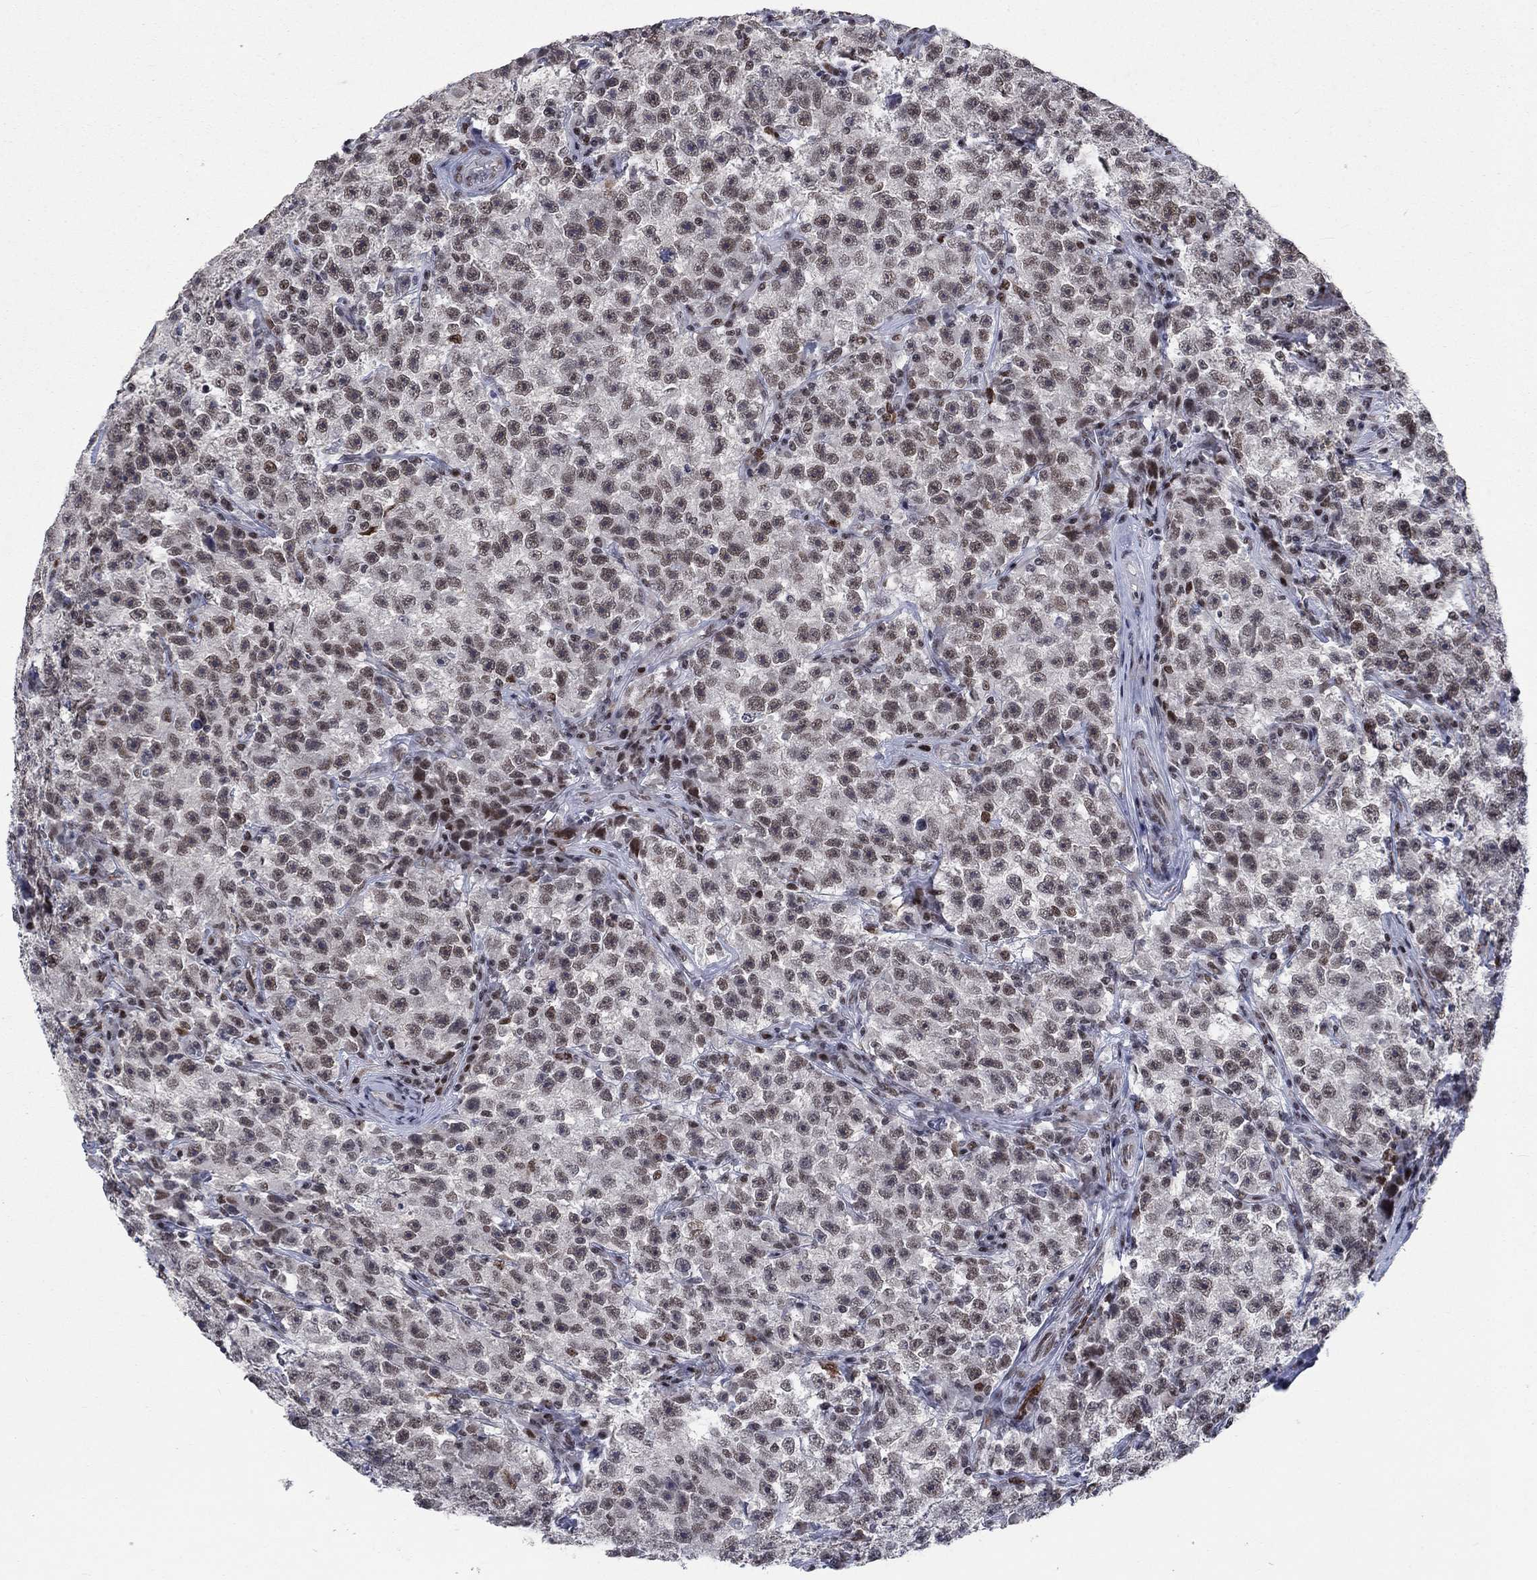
{"staining": {"intensity": "weak", "quantity": "25%-75%", "location": "nuclear"}, "tissue": "testis cancer", "cell_type": "Tumor cells", "image_type": "cancer", "snomed": [{"axis": "morphology", "description": "Seminoma, NOS"}, {"axis": "topography", "description": "Testis"}], "caption": "Immunohistochemical staining of testis seminoma reveals weak nuclear protein positivity in approximately 25%-75% of tumor cells.", "gene": "HCFC1", "patient": {"sex": "male", "age": 22}}